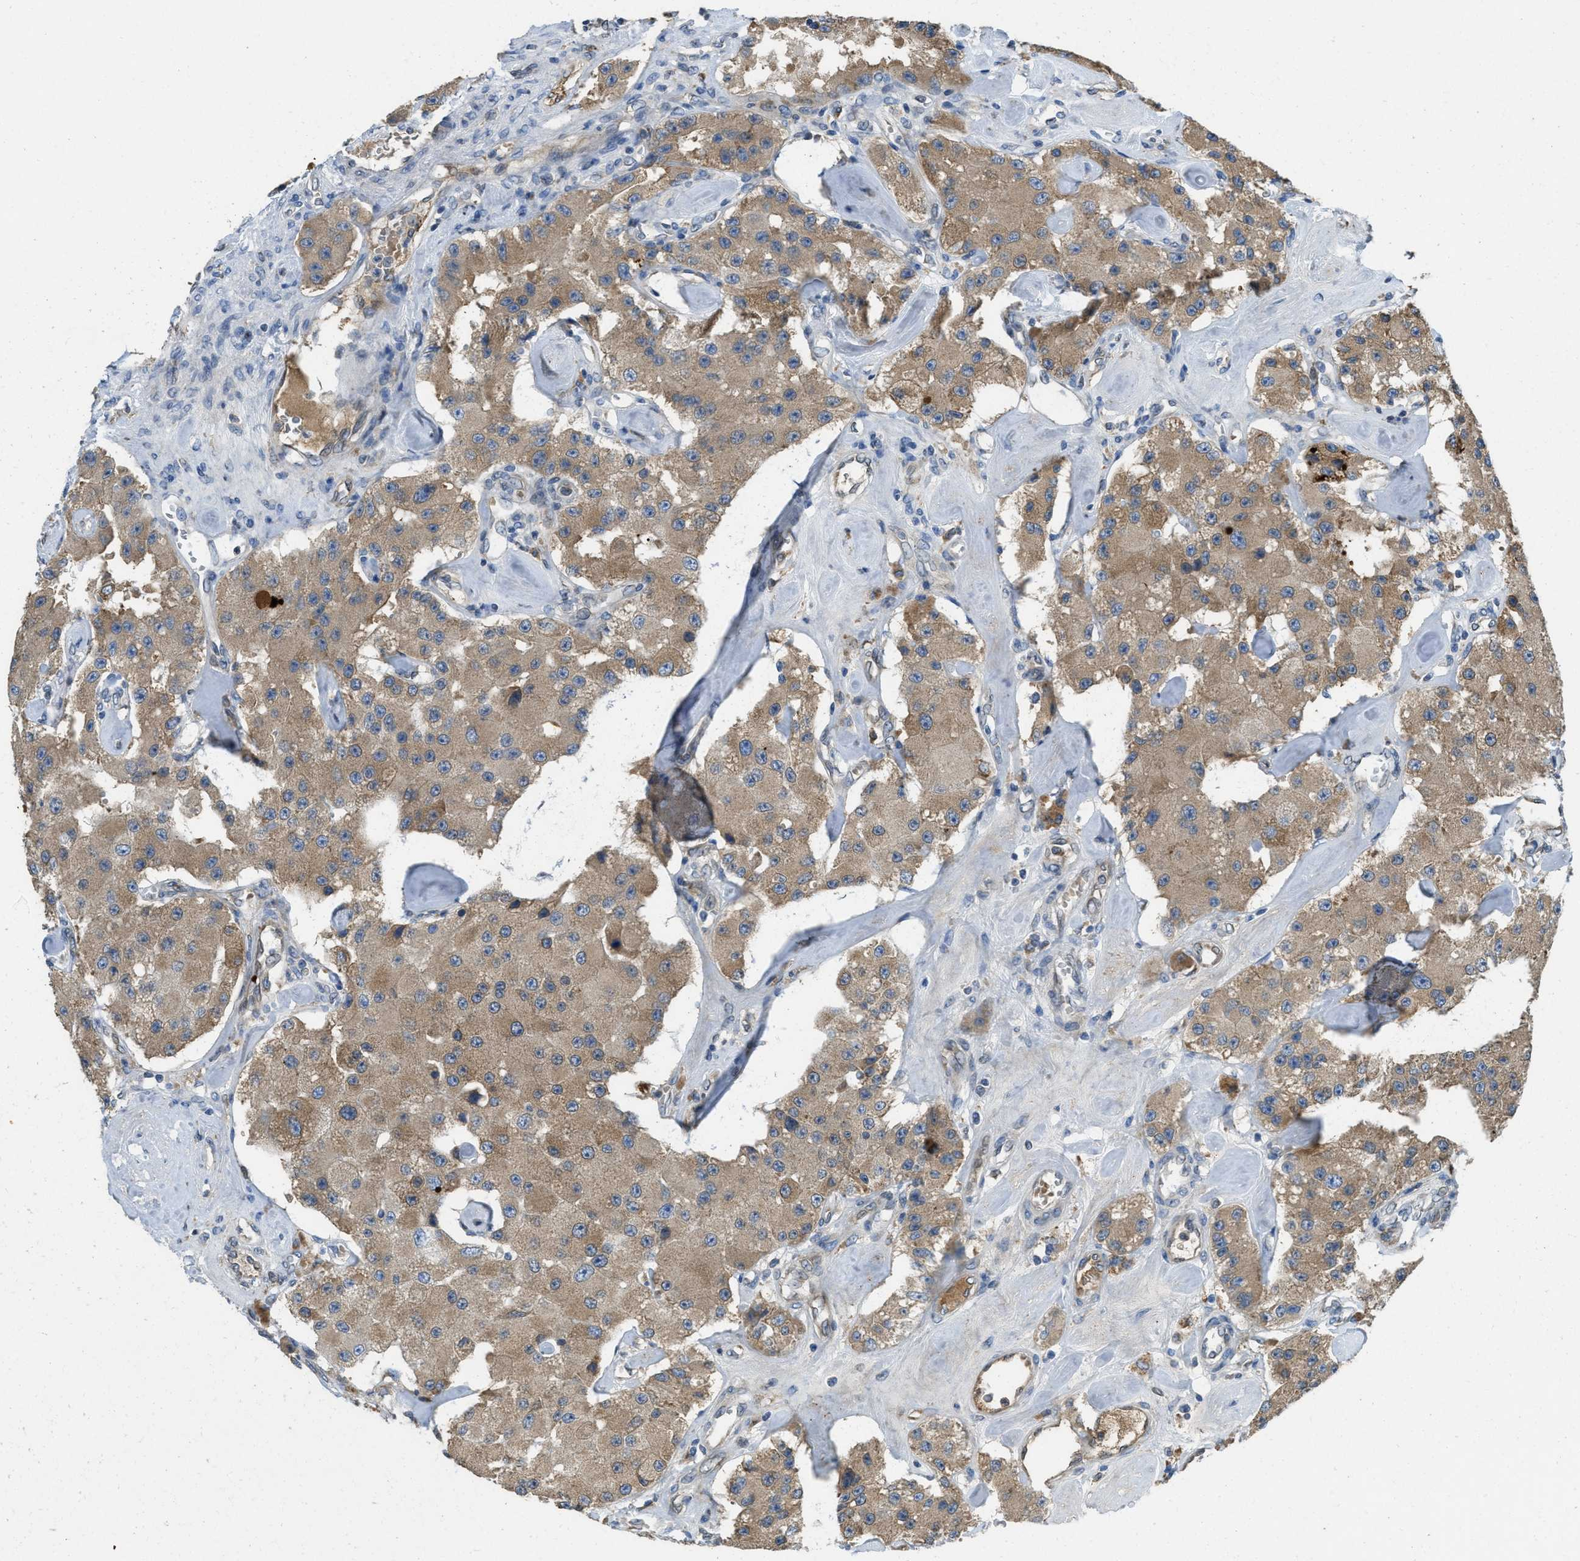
{"staining": {"intensity": "weak", "quantity": ">75%", "location": "cytoplasmic/membranous"}, "tissue": "carcinoid", "cell_type": "Tumor cells", "image_type": "cancer", "snomed": [{"axis": "morphology", "description": "Carcinoid, malignant, NOS"}, {"axis": "topography", "description": "Pancreas"}], "caption": "Tumor cells show weak cytoplasmic/membranous expression in about >75% of cells in carcinoid. The staining was performed using DAB (3,3'-diaminobenzidine), with brown indicating positive protein expression. Nuclei are stained blue with hematoxylin.", "gene": "MPDU1", "patient": {"sex": "male", "age": 41}}